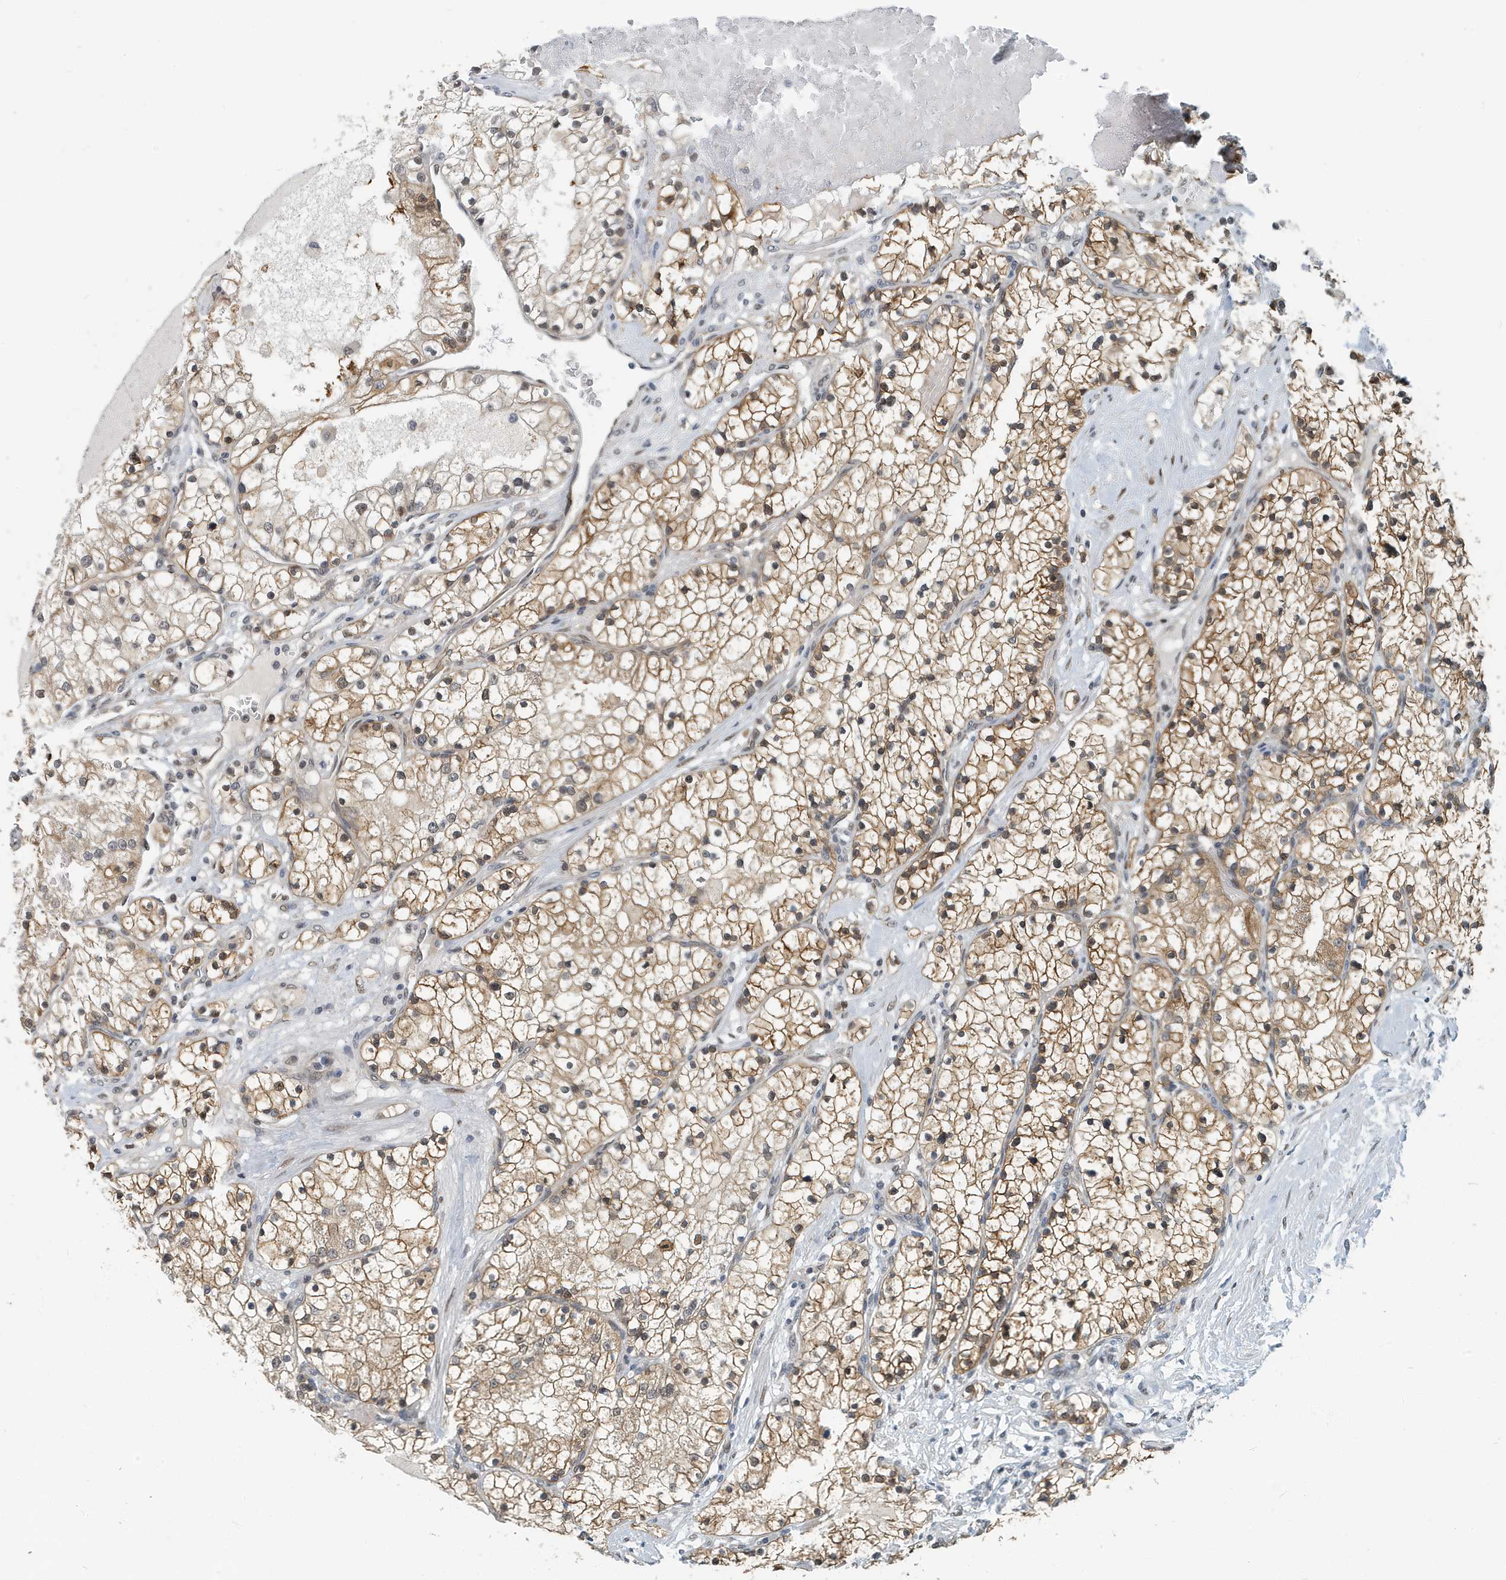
{"staining": {"intensity": "moderate", "quantity": ">75%", "location": "cytoplasmic/membranous,nuclear"}, "tissue": "renal cancer", "cell_type": "Tumor cells", "image_type": "cancer", "snomed": [{"axis": "morphology", "description": "Normal tissue, NOS"}, {"axis": "morphology", "description": "Adenocarcinoma, NOS"}, {"axis": "topography", "description": "Kidney"}], "caption": "Immunohistochemistry of renal adenocarcinoma exhibits medium levels of moderate cytoplasmic/membranous and nuclear staining in approximately >75% of tumor cells.", "gene": "KIF15", "patient": {"sex": "male", "age": 68}}